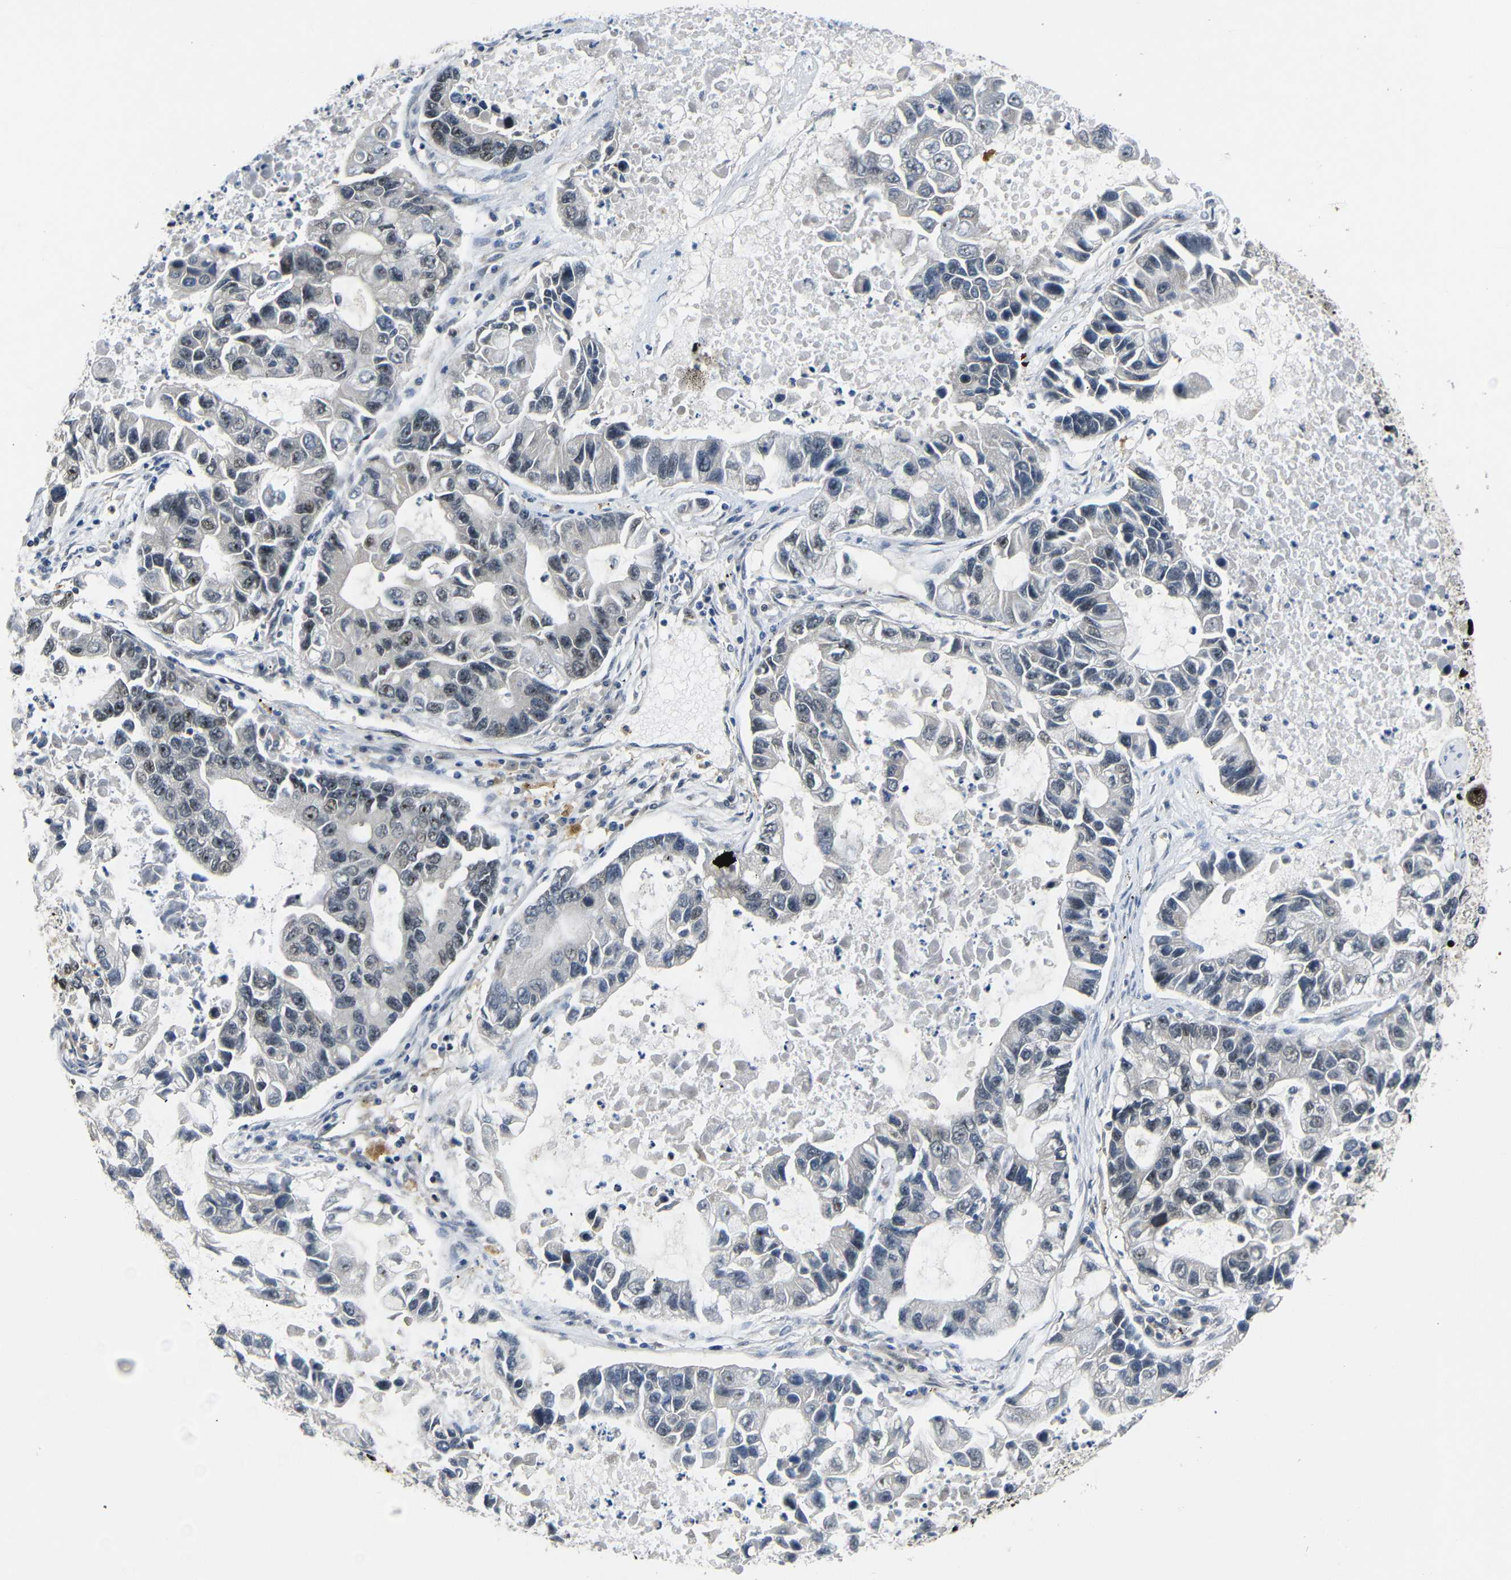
{"staining": {"intensity": "weak", "quantity": "<25%", "location": "nuclear"}, "tissue": "lung cancer", "cell_type": "Tumor cells", "image_type": "cancer", "snomed": [{"axis": "morphology", "description": "Adenocarcinoma, NOS"}, {"axis": "topography", "description": "Lung"}], "caption": "Immunohistochemical staining of human lung cancer shows no significant staining in tumor cells.", "gene": "SETDB2", "patient": {"sex": "female", "age": 51}}